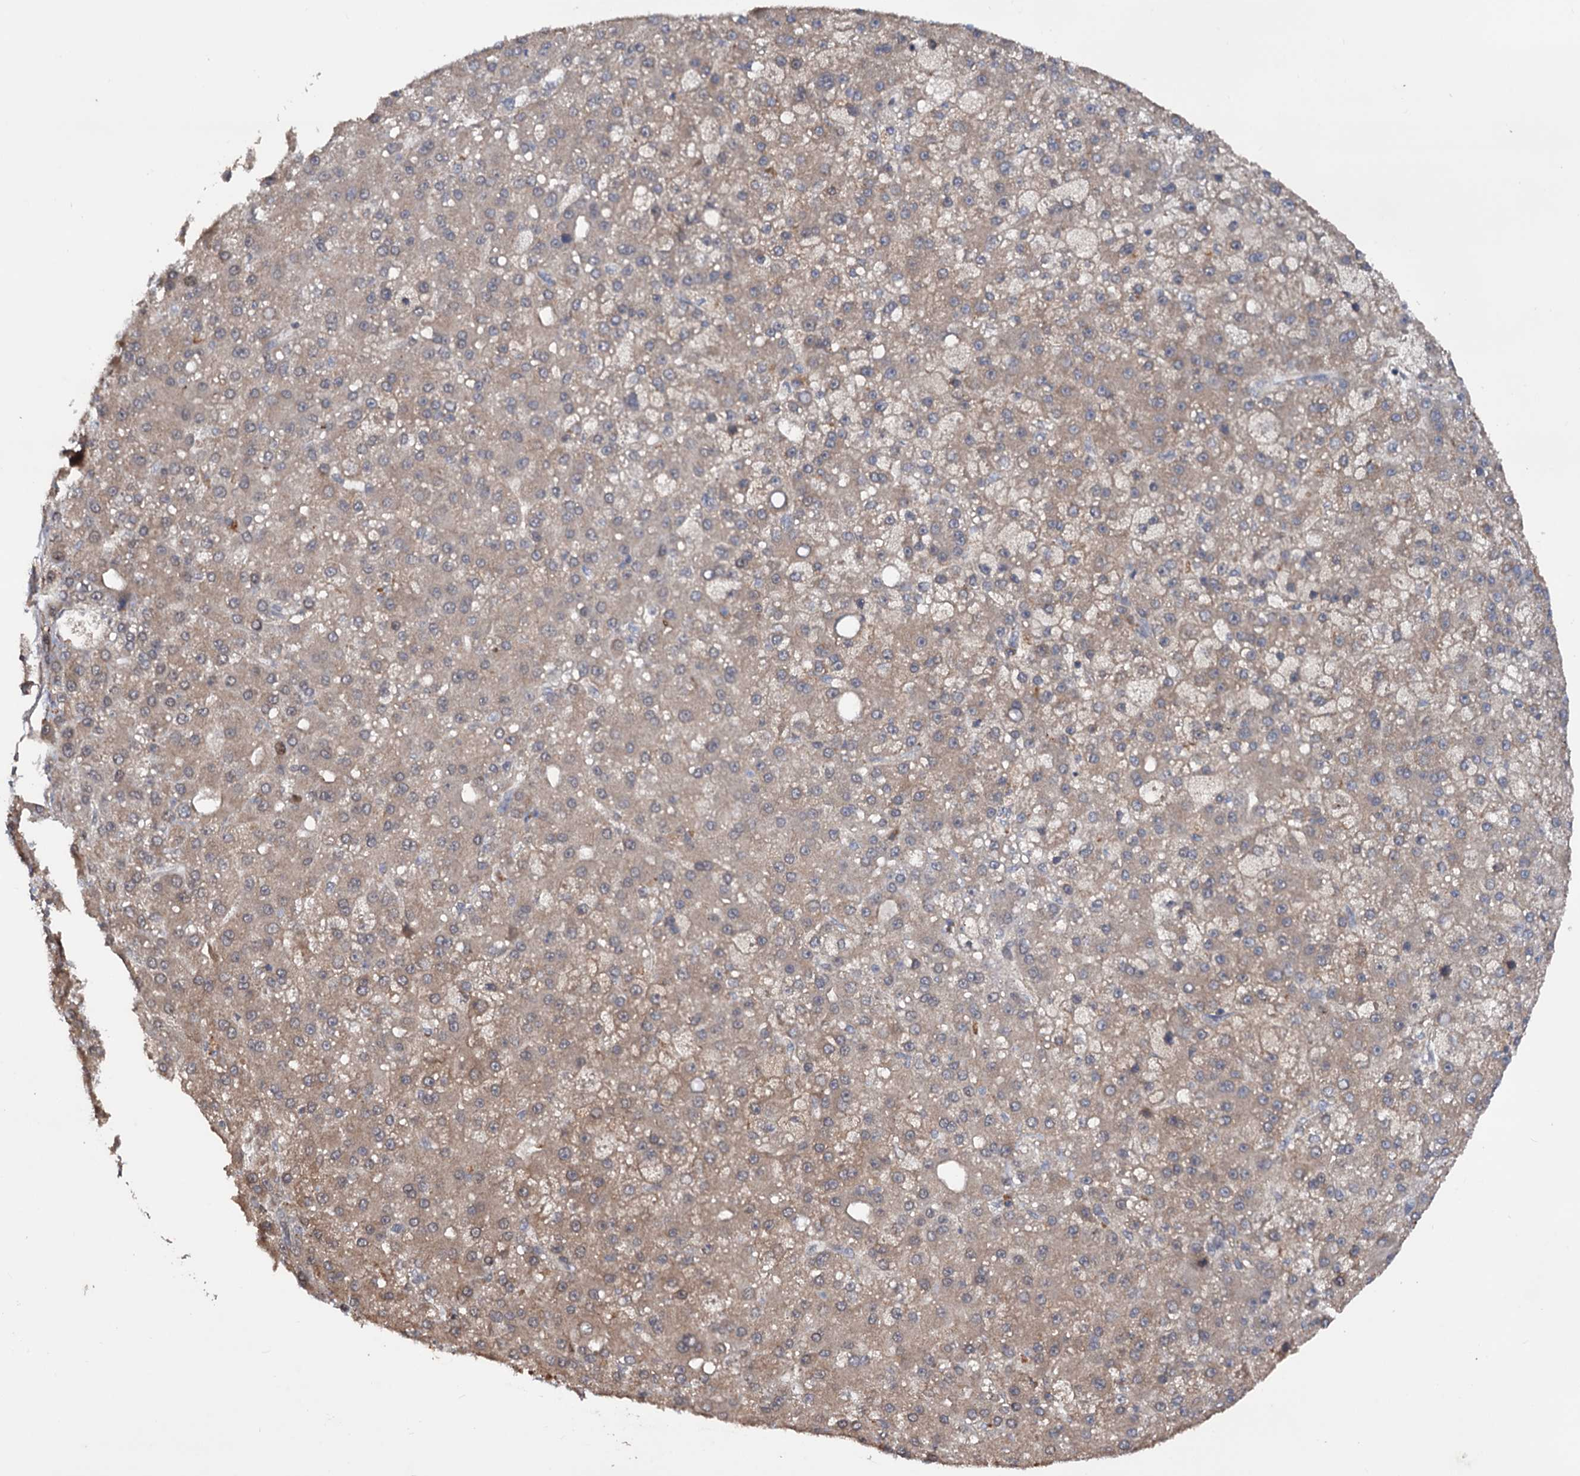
{"staining": {"intensity": "weak", "quantity": ">75%", "location": "cytoplasmic/membranous"}, "tissue": "liver cancer", "cell_type": "Tumor cells", "image_type": "cancer", "snomed": [{"axis": "morphology", "description": "Carcinoma, Hepatocellular, NOS"}, {"axis": "topography", "description": "Liver"}], "caption": "Protein staining shows weak cytoplasmic/membranous positivity in about >75% of tumor cells in liver cancer.", "gene": "KLF5", "patient": {"sex": "male", "age": 67}}